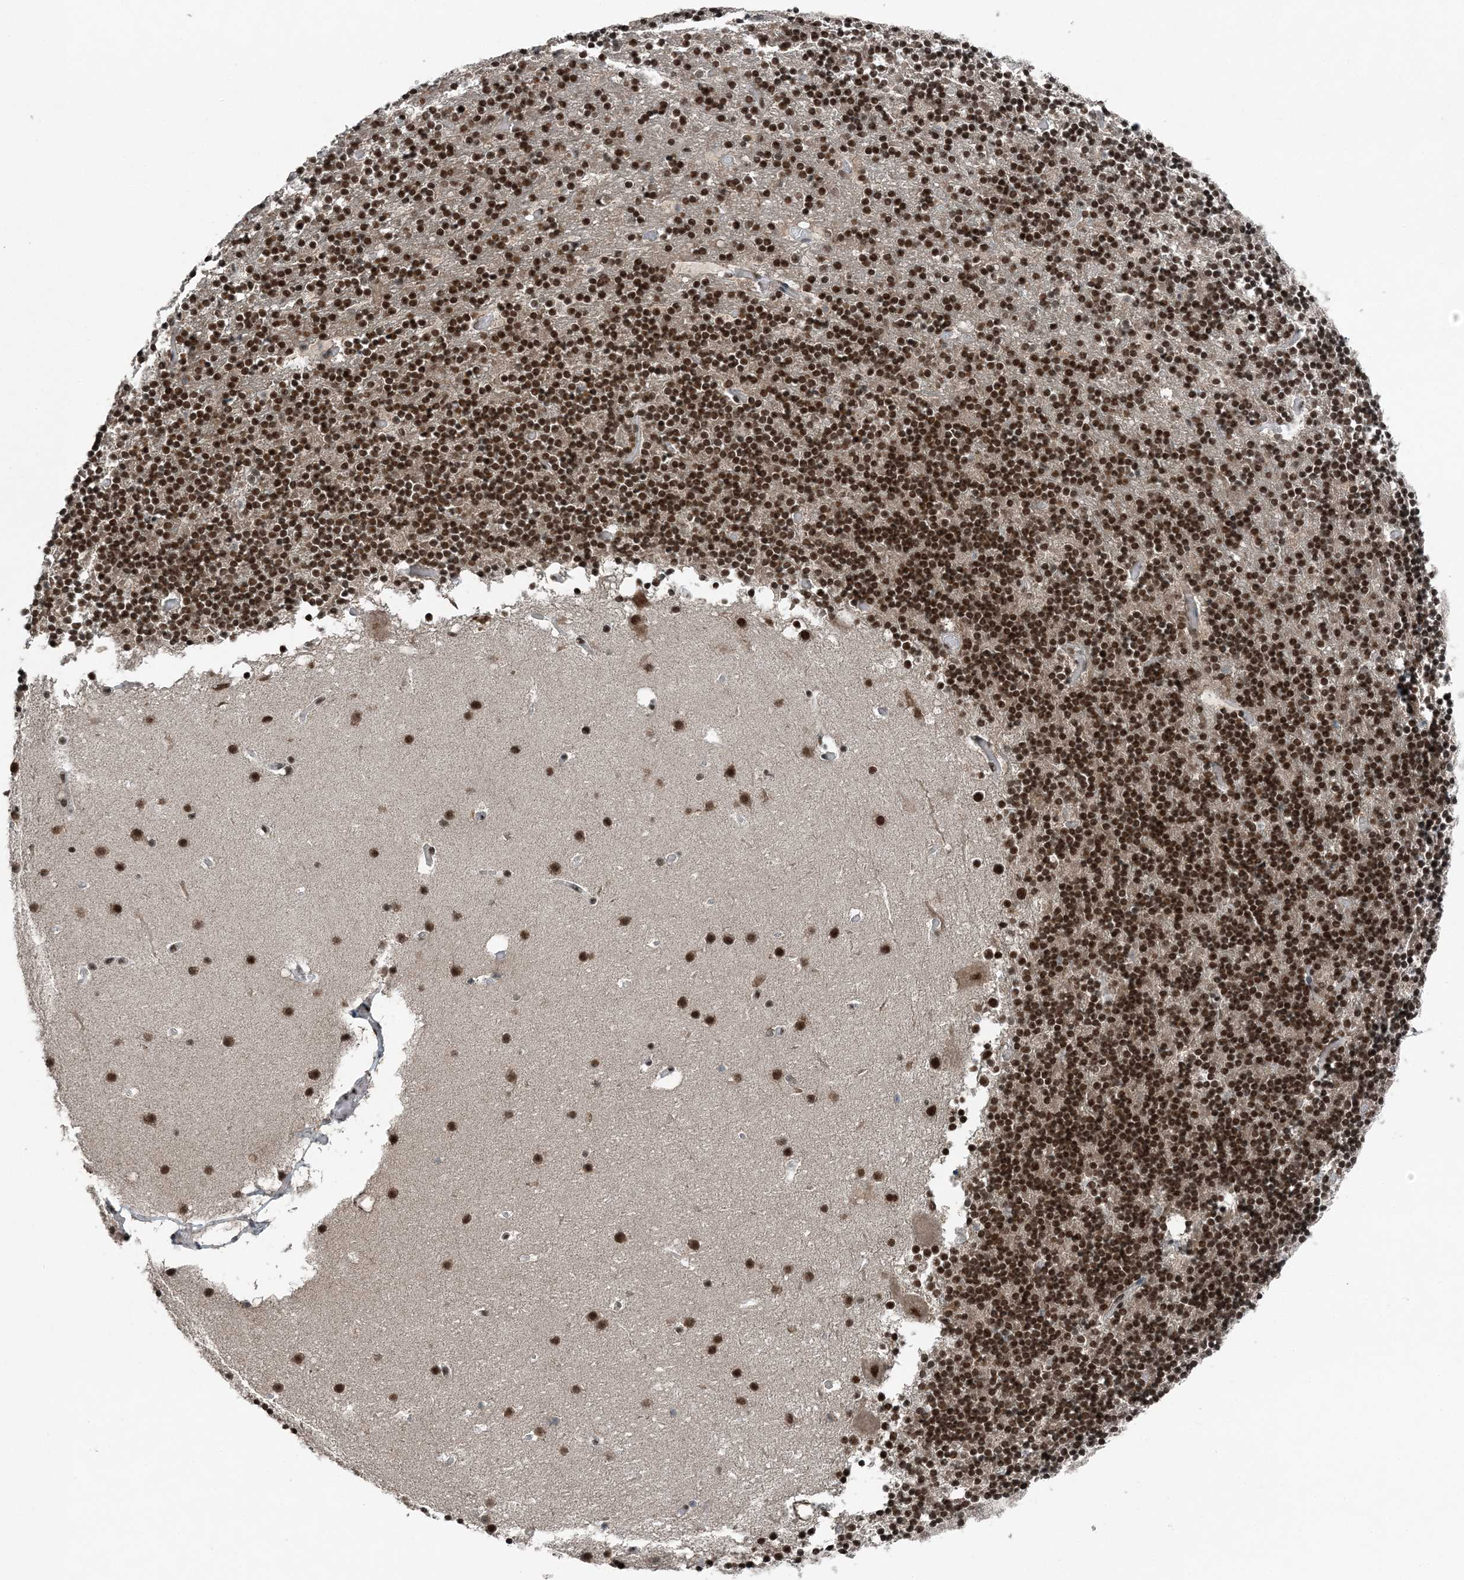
{"staining": {"intensity": "strong", "quantity": ">75%", "location": "nuclear"}, "tissue": "cerebellum", "cell_type": "Cells in granular layer", "image_type": "normal", "snomed": [{"axis": "morphology", "description": "Normal tissue, NOS"}, {"axis": "topography", "description": "Cerebellum"}], "caption": "A brown stain labels strong nuclear positivity of a protein in cells in granular layer of benign cerebellum. Immunohistochemistry stains the protein of interest in brown and the nuclei are stained blue.", "gene": "YTHDC1", "patient": {"sex": "male", "age": 57}}